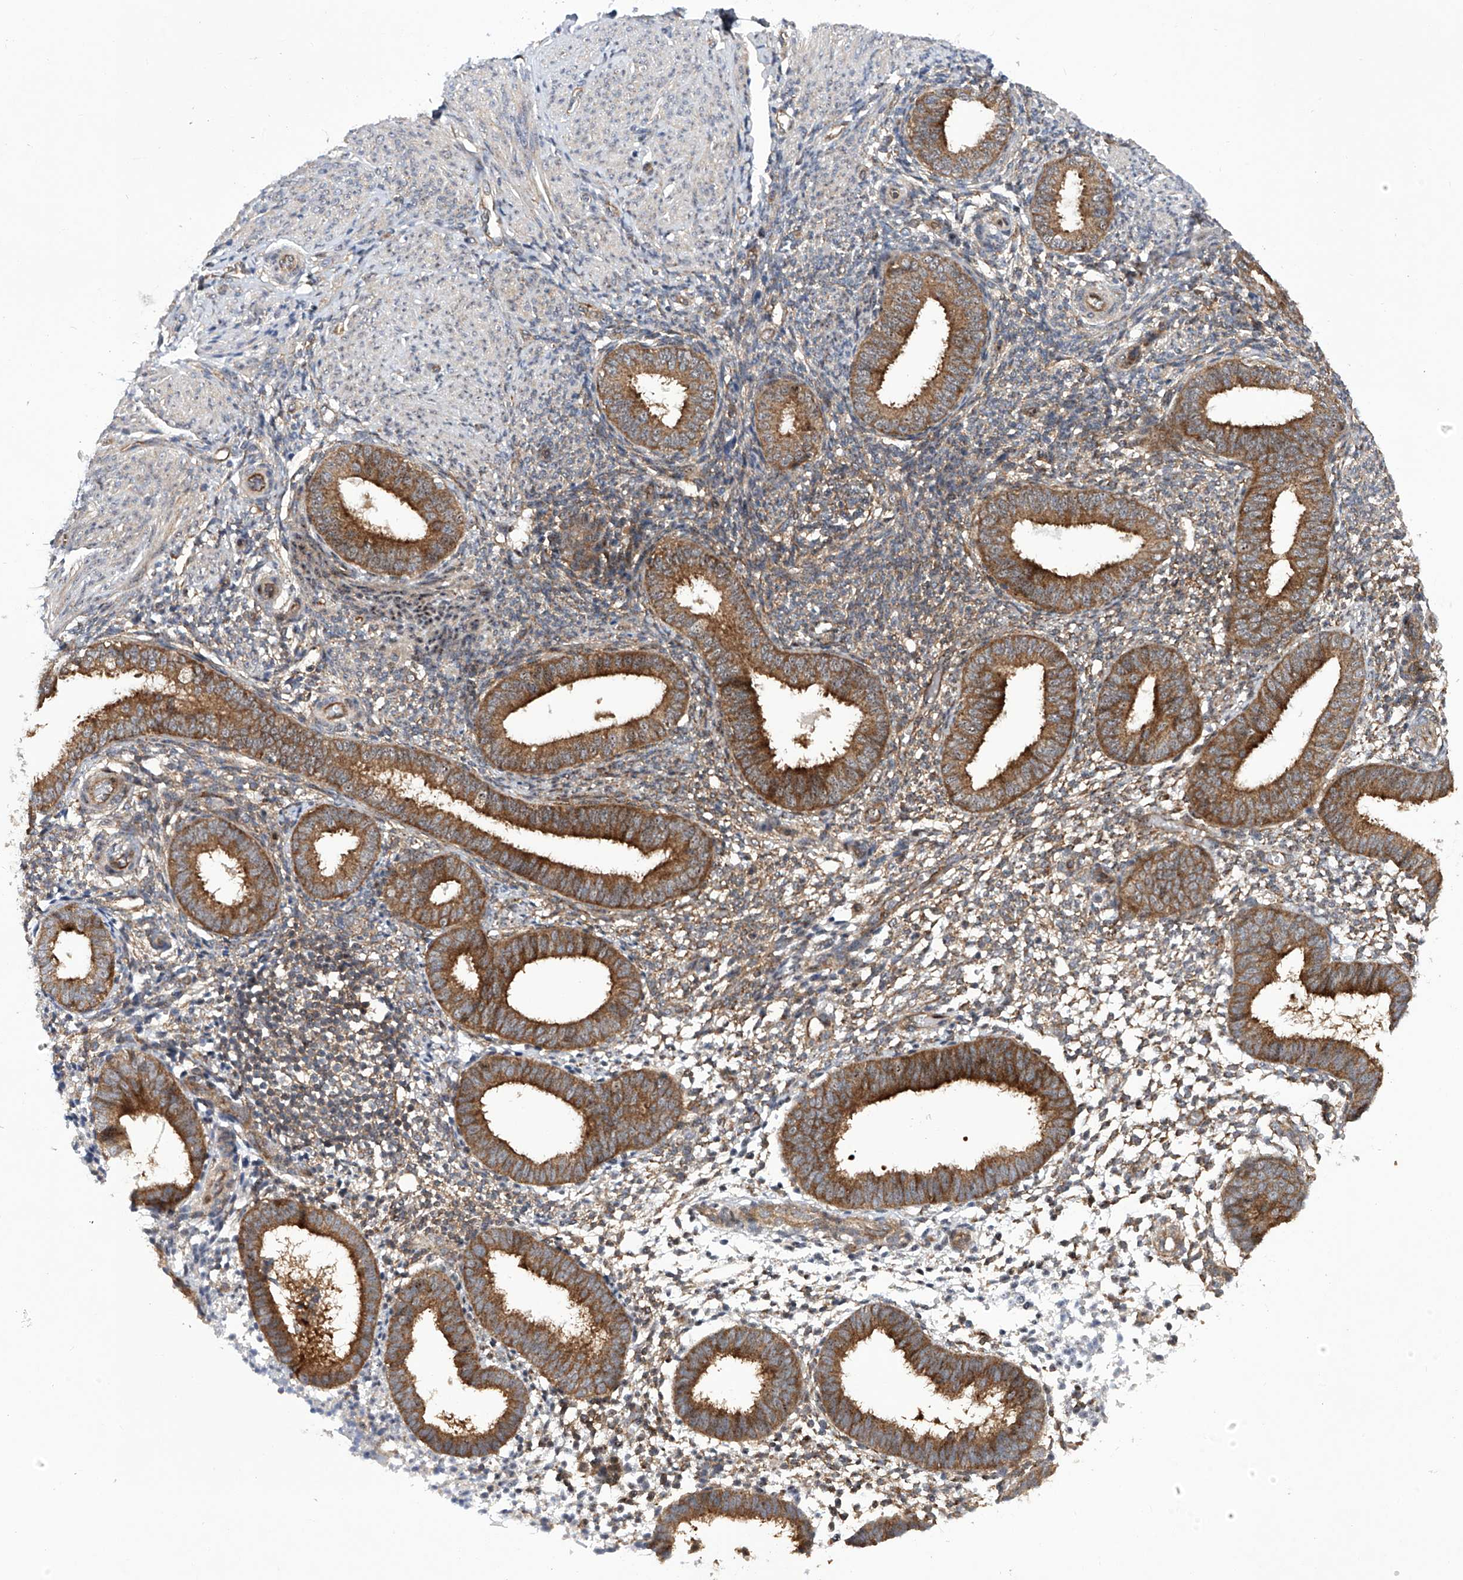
{"staining": {"intensity": "weak", "quantity": "25%-75%", "location": "cytoplasmic/membranous"}, "tissue": "endometrium", "cell_type": "Cells in endometrial stroma", "image_type": "normal", "snomed": [{"axis": "morphology", "description": "Normal tissue, NOS"}, {"axis": "topography", "description": "Uterus"}, {"axis": "topography", "description": "Endometrium"}], "caption": "A micrograph showing weak cytoplasmic/membranous positivity in approximately 25%-75% of cells in endometrial stroma in normal endometrium, as visualized by brown immunohistochemical staining.", "gene": "CISH", "patient": {"sex": "female", "age": 48}}